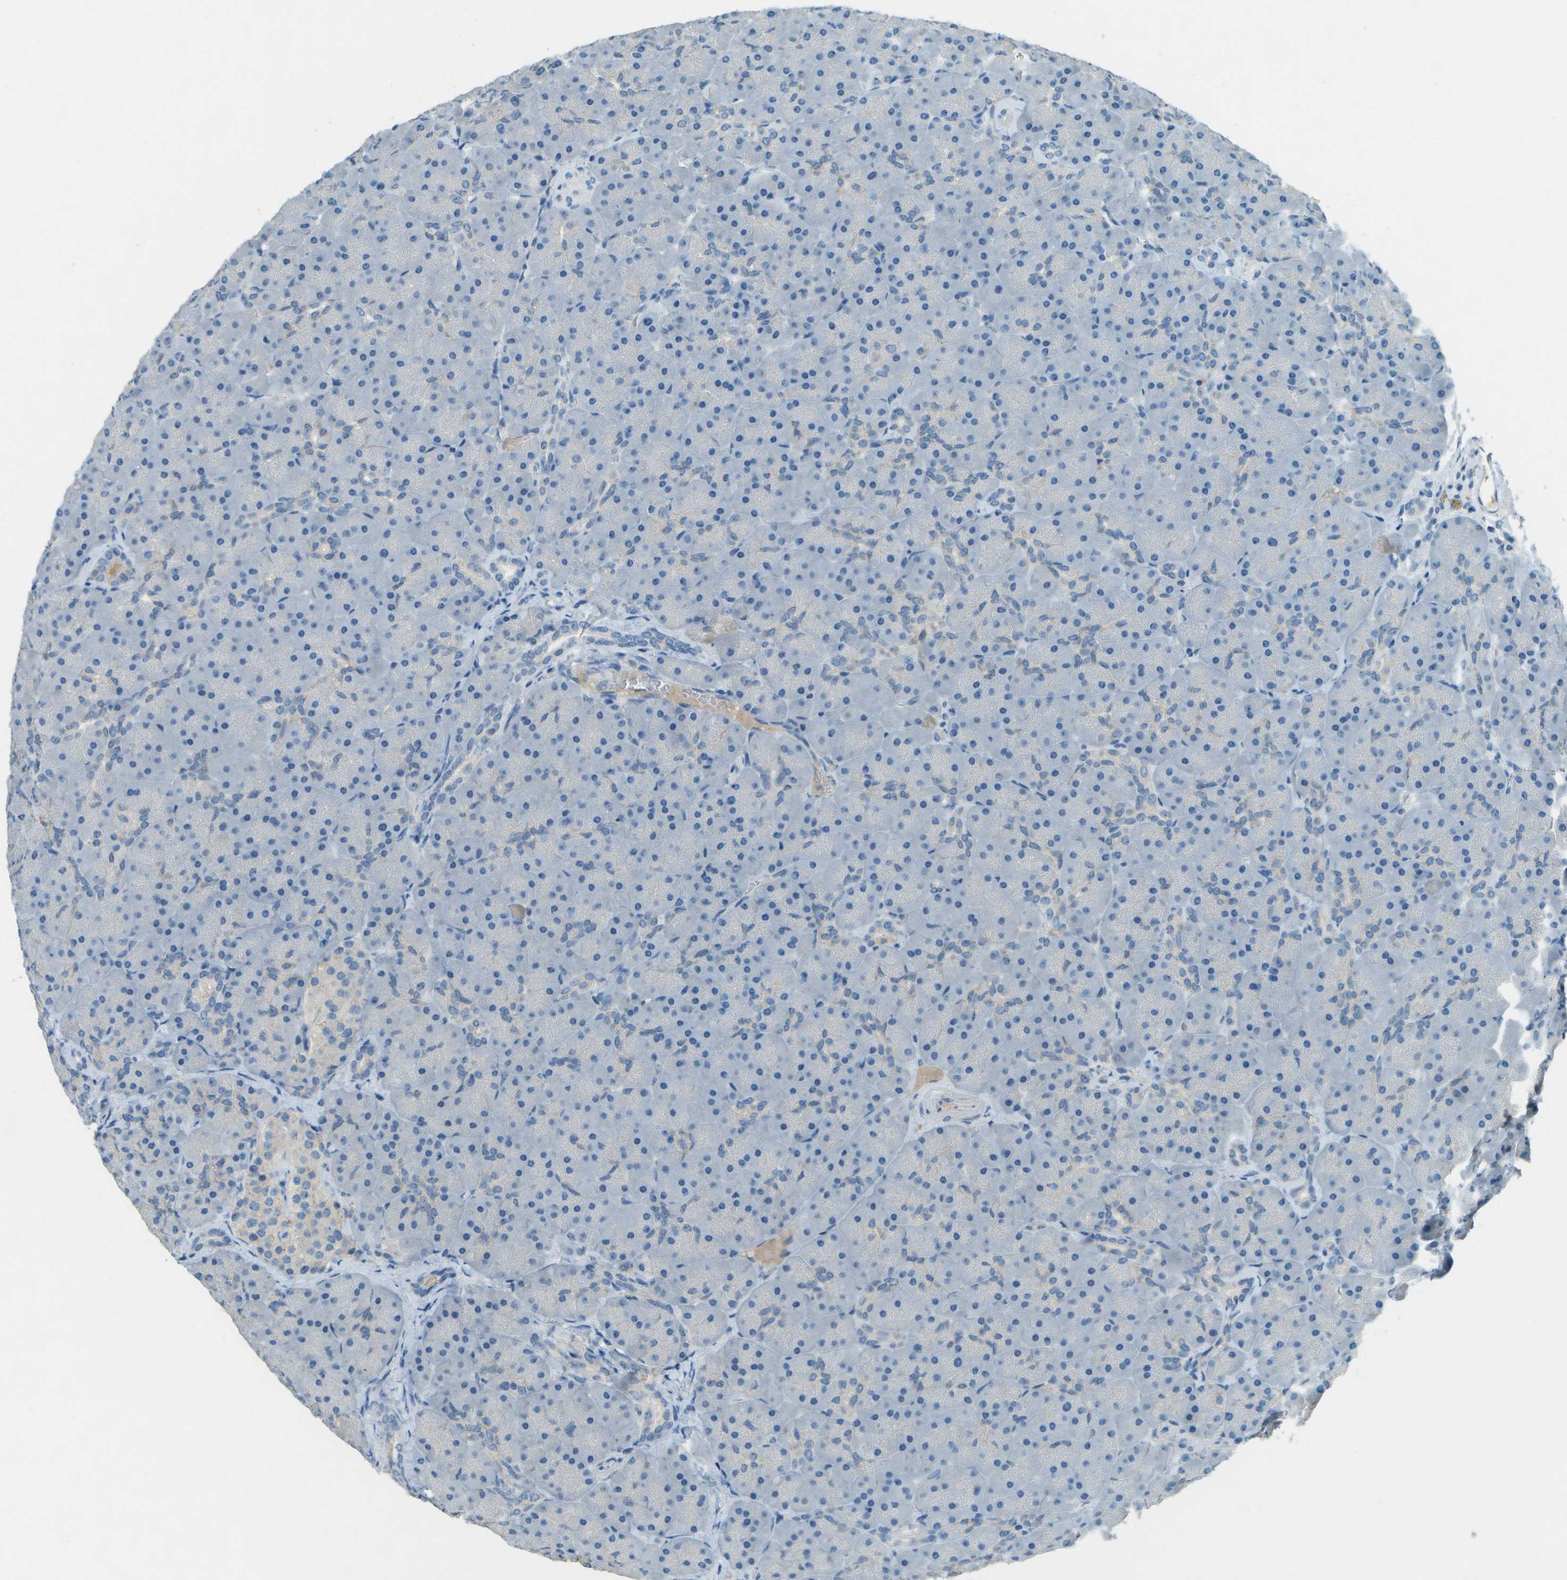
{"staining": {"intensity": "negative", "quantity": "none", "location": "none"}, "tissue": "pancreas", "cell_type": "Exocrine glandular cells", "image_type": "normal", "snomed": [{"axis": "morphology", "description": "Normal tissue, NOS"}, {"axis": "topography", "description": "Pancreas"}], "caption": "This is an immunohistochemistry (IHC) micrograph of unremarkable pancreas. There is no expression in exocrine glandular cells.", "gene": "LGI2", "patient": {"sex": "male", "age": 66}}